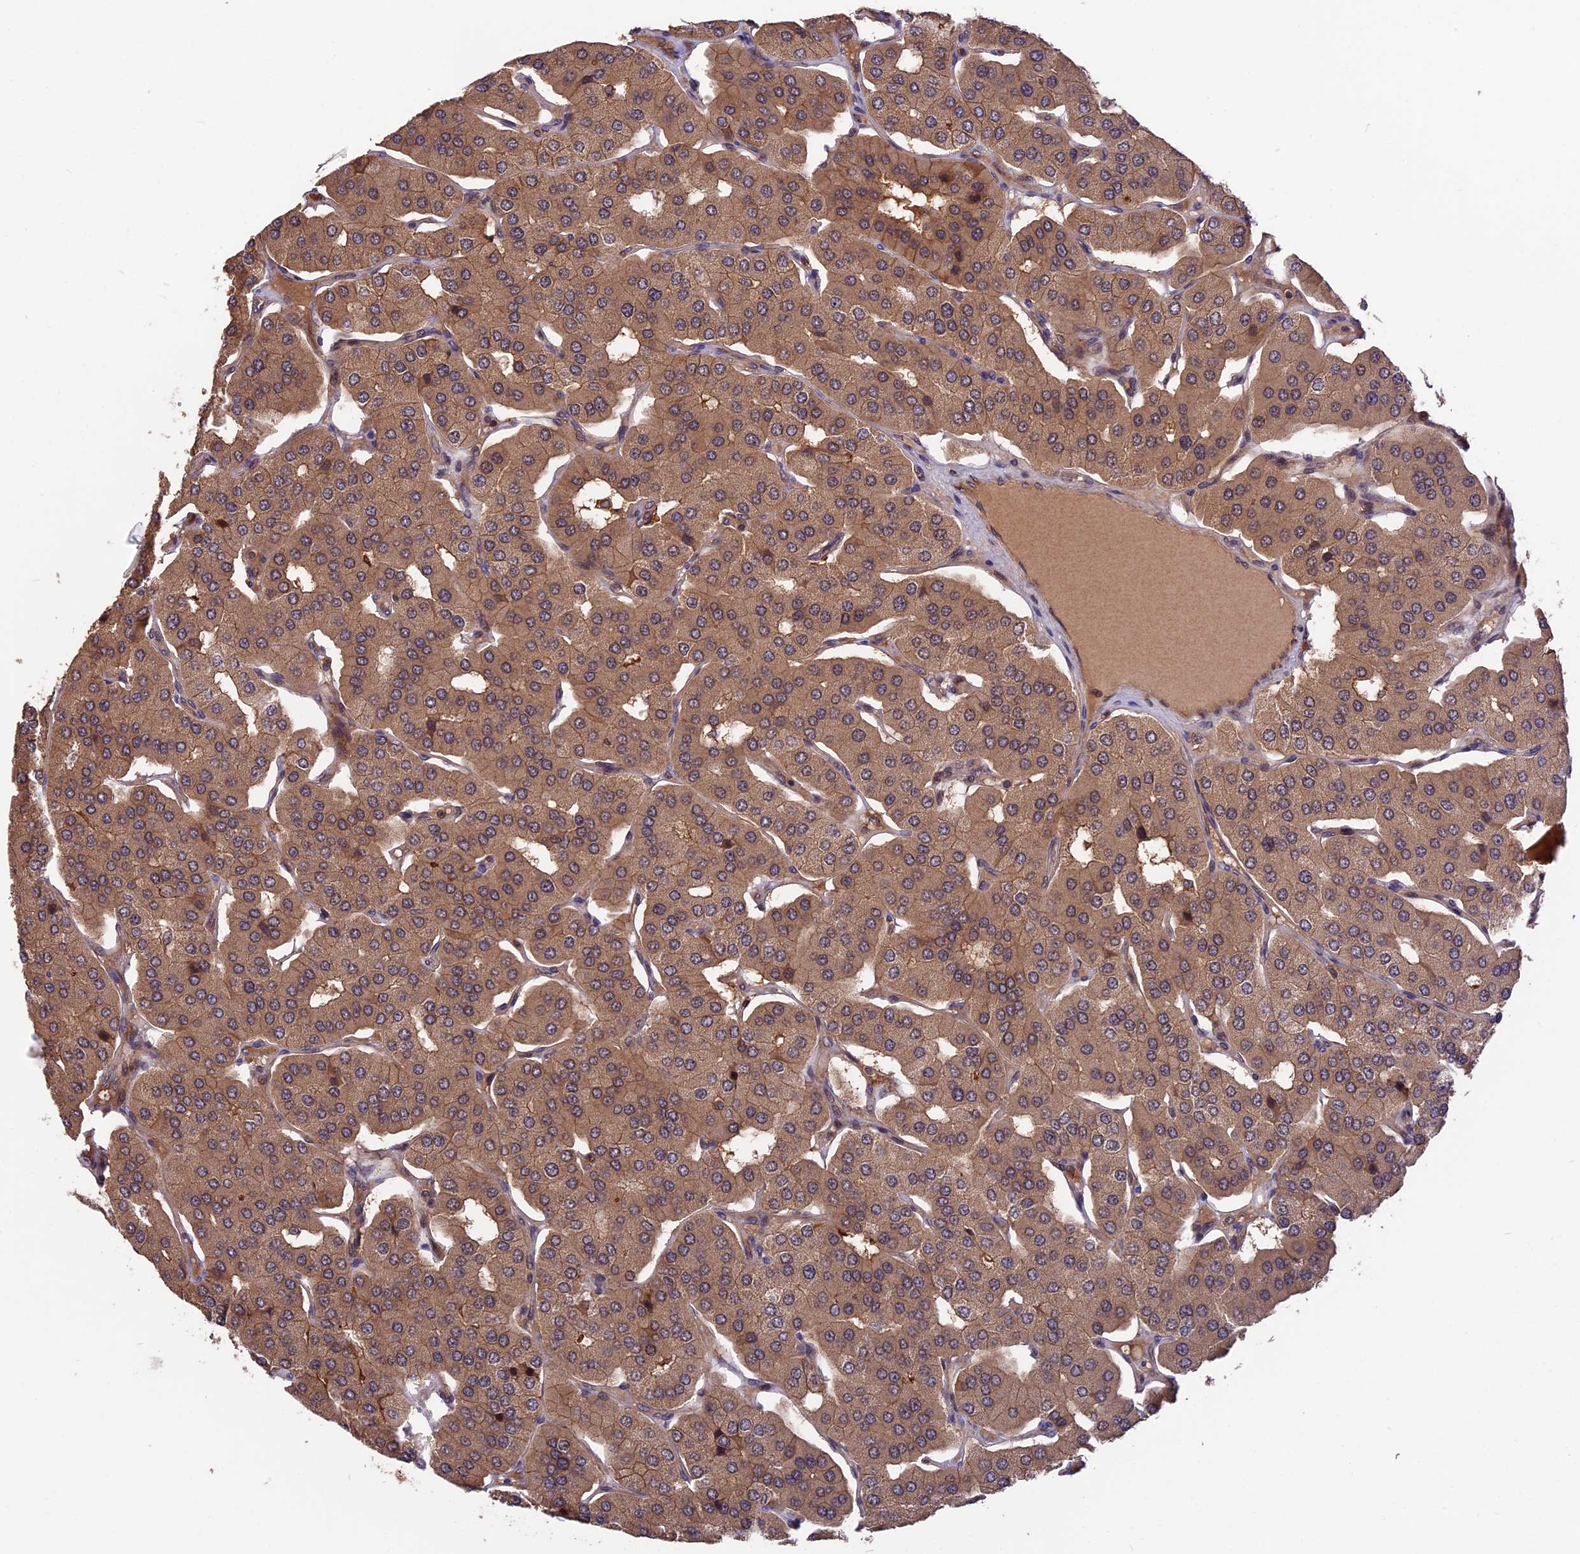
{"staining": {"intensity": "moderate", "quantity": ">75%", "location": "cytoplasmic/membranous"}, "tissue": "parathyroid gland", "cell_type": "Glandular cells", "image_type": "normal", "snomed": [{"axis": "morphology", "description": "Normal tissue, NOS"}, {"axis": "morphology", "description": "Adenoma, NOS"}, {"axis": "topography", "description": "Parathyroid gland"}], "caption": "Glandular cells reveal moderate cytoplasmic/membranous positivity in approximately >75% of cells in unremarkable parathyroid gland.", "gene": "ESCO1", "patient": {"sex": "female", "age": 86}}